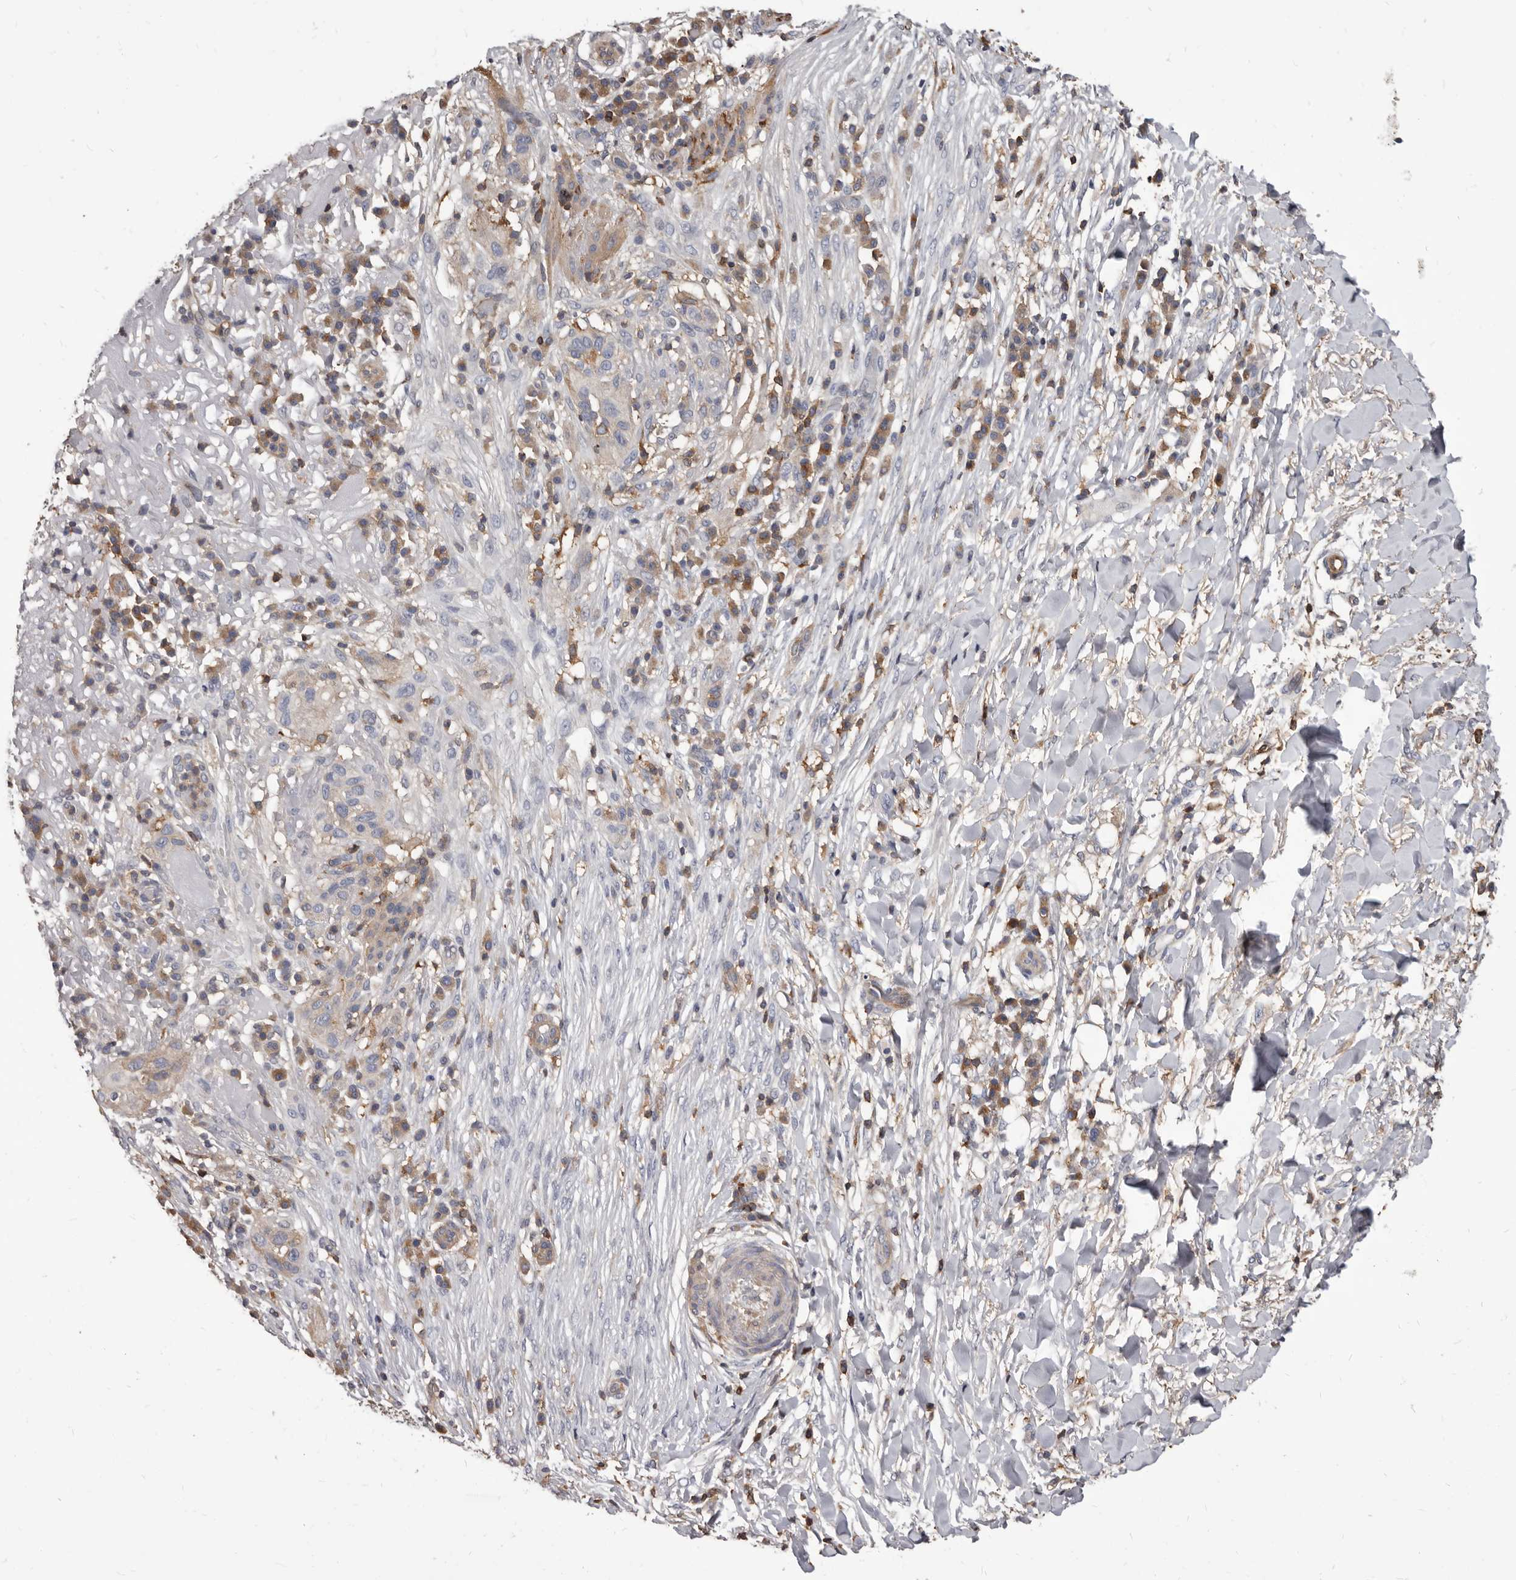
{"staining": {"intensity": "moderate", "quantity": "<25%", "location": "cytoplasmic/membranous"}, "tissue": "skin cancer", "cell_type": "Tumor cells", "image_type": "cancer", "snomed": [{"axis": "morphology", "description": "Normal tissue, NOS"}, {"axis": "morphology", "description": "Squamous cell carcinoma, NOS"}, {"axis": "topography", "description": "Skin"}], "caption": "DAB immunohistochemical staining of skin cancer exhibits moderate cytoplasmic/membranous protein staining in about <25% of tumor cells.", "gene": "NIBAN1", "patient": {"sex": "female", "age": 96}}